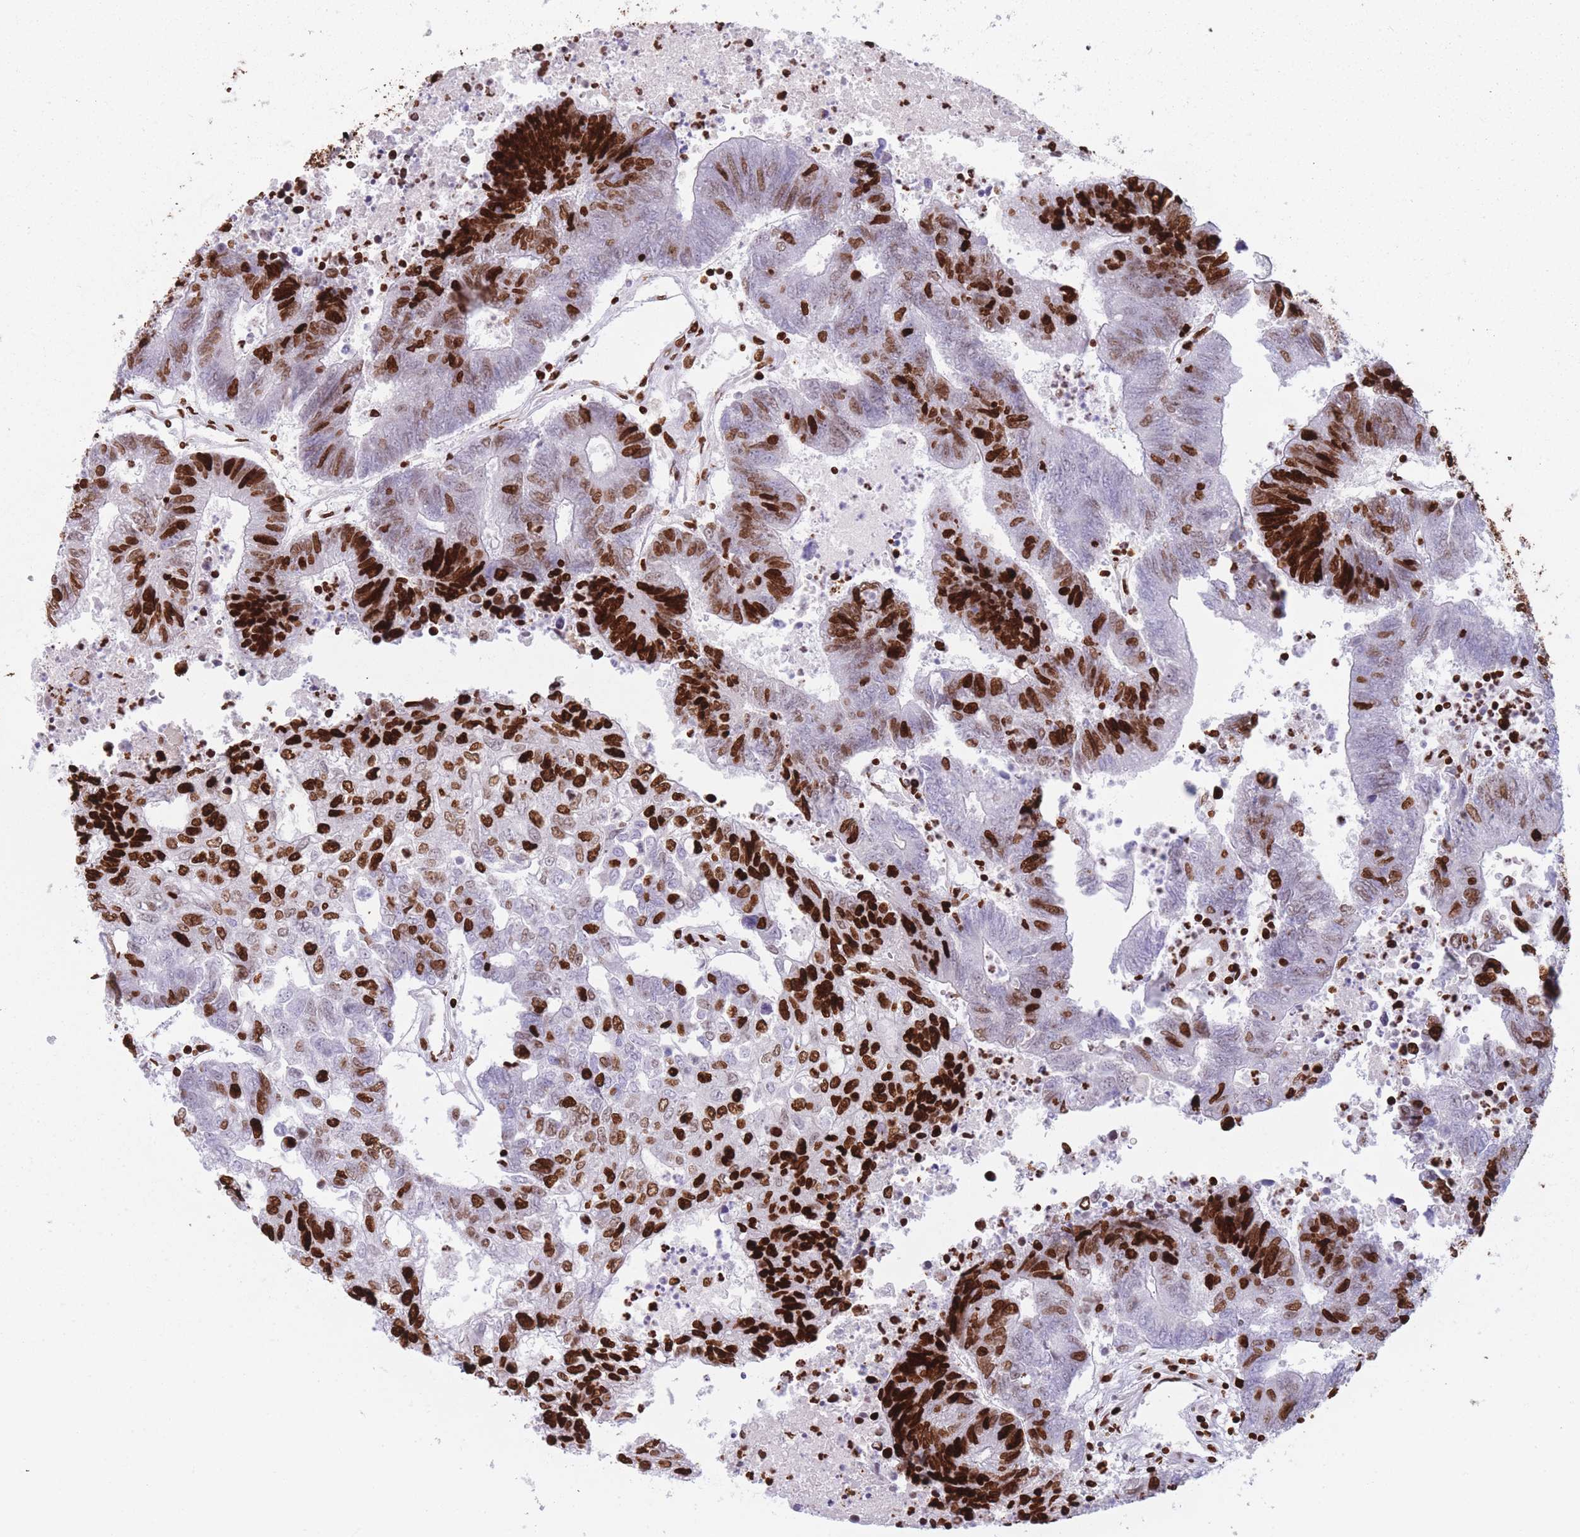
{"staining": {"intensity": "strong", "quantity": ">75%", "location": "nuclear"}, "tissue": "colorectal cancer", "cell_type": "Tumor cells", "image_type": "cancer", "snomed": [{"axis": "morphology", "description": "Adenocarcinoma, NOS"}, {"axis": "topography", "description": "Colon"}], "caption": "Immunohistochemistry (IHC) staining of colorectal adenocarcinoma, which displays high levels of strong nuclear expression in approximately >75% of tumor cells indicating strong nuclear protein positivity. The staining was performed using DAB (3,3'-diaminobenzidine) (brown) for protein detection and nuclei were counterstained in hematoxylin (blue).", "gene": "HNRNPUL1", "patient": {"sex": "female", "age": 48}}